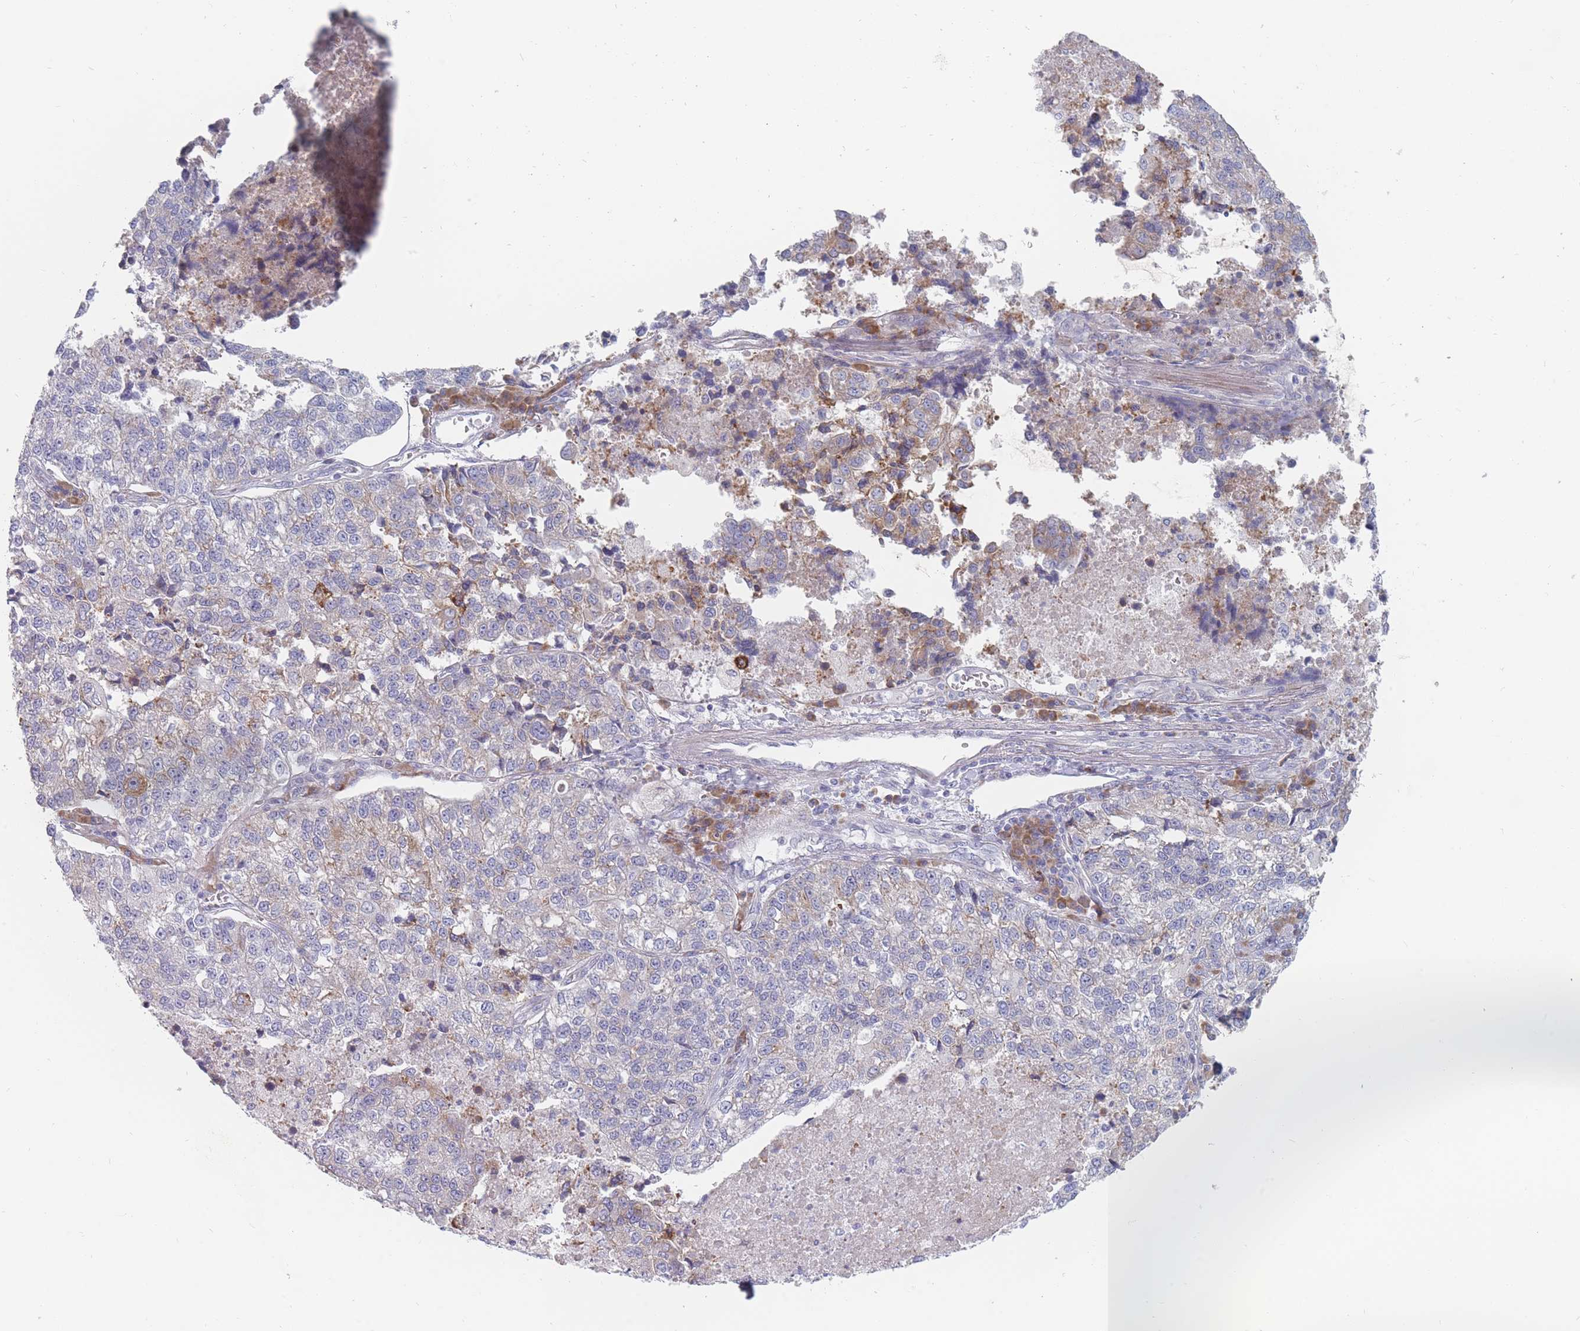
{"staining": {"intensity": "weak", "quantity": "<25%", "location": "cytoplasmic/membranous"}, "tissue": "lung cancer", "cell_type": "Tumor cells", "image_type": "cancer", "snomed": [{"axis": "morphology", "description": "Adenocarcinoma, NOS"}, {"axis": "topography", "description": "Lung"}], "caption": "Image shows no significant protein positivity in tumor cells of lung cancer.", "gene": "SPATS1", "patient": {"sex": "male", "age": 49}}